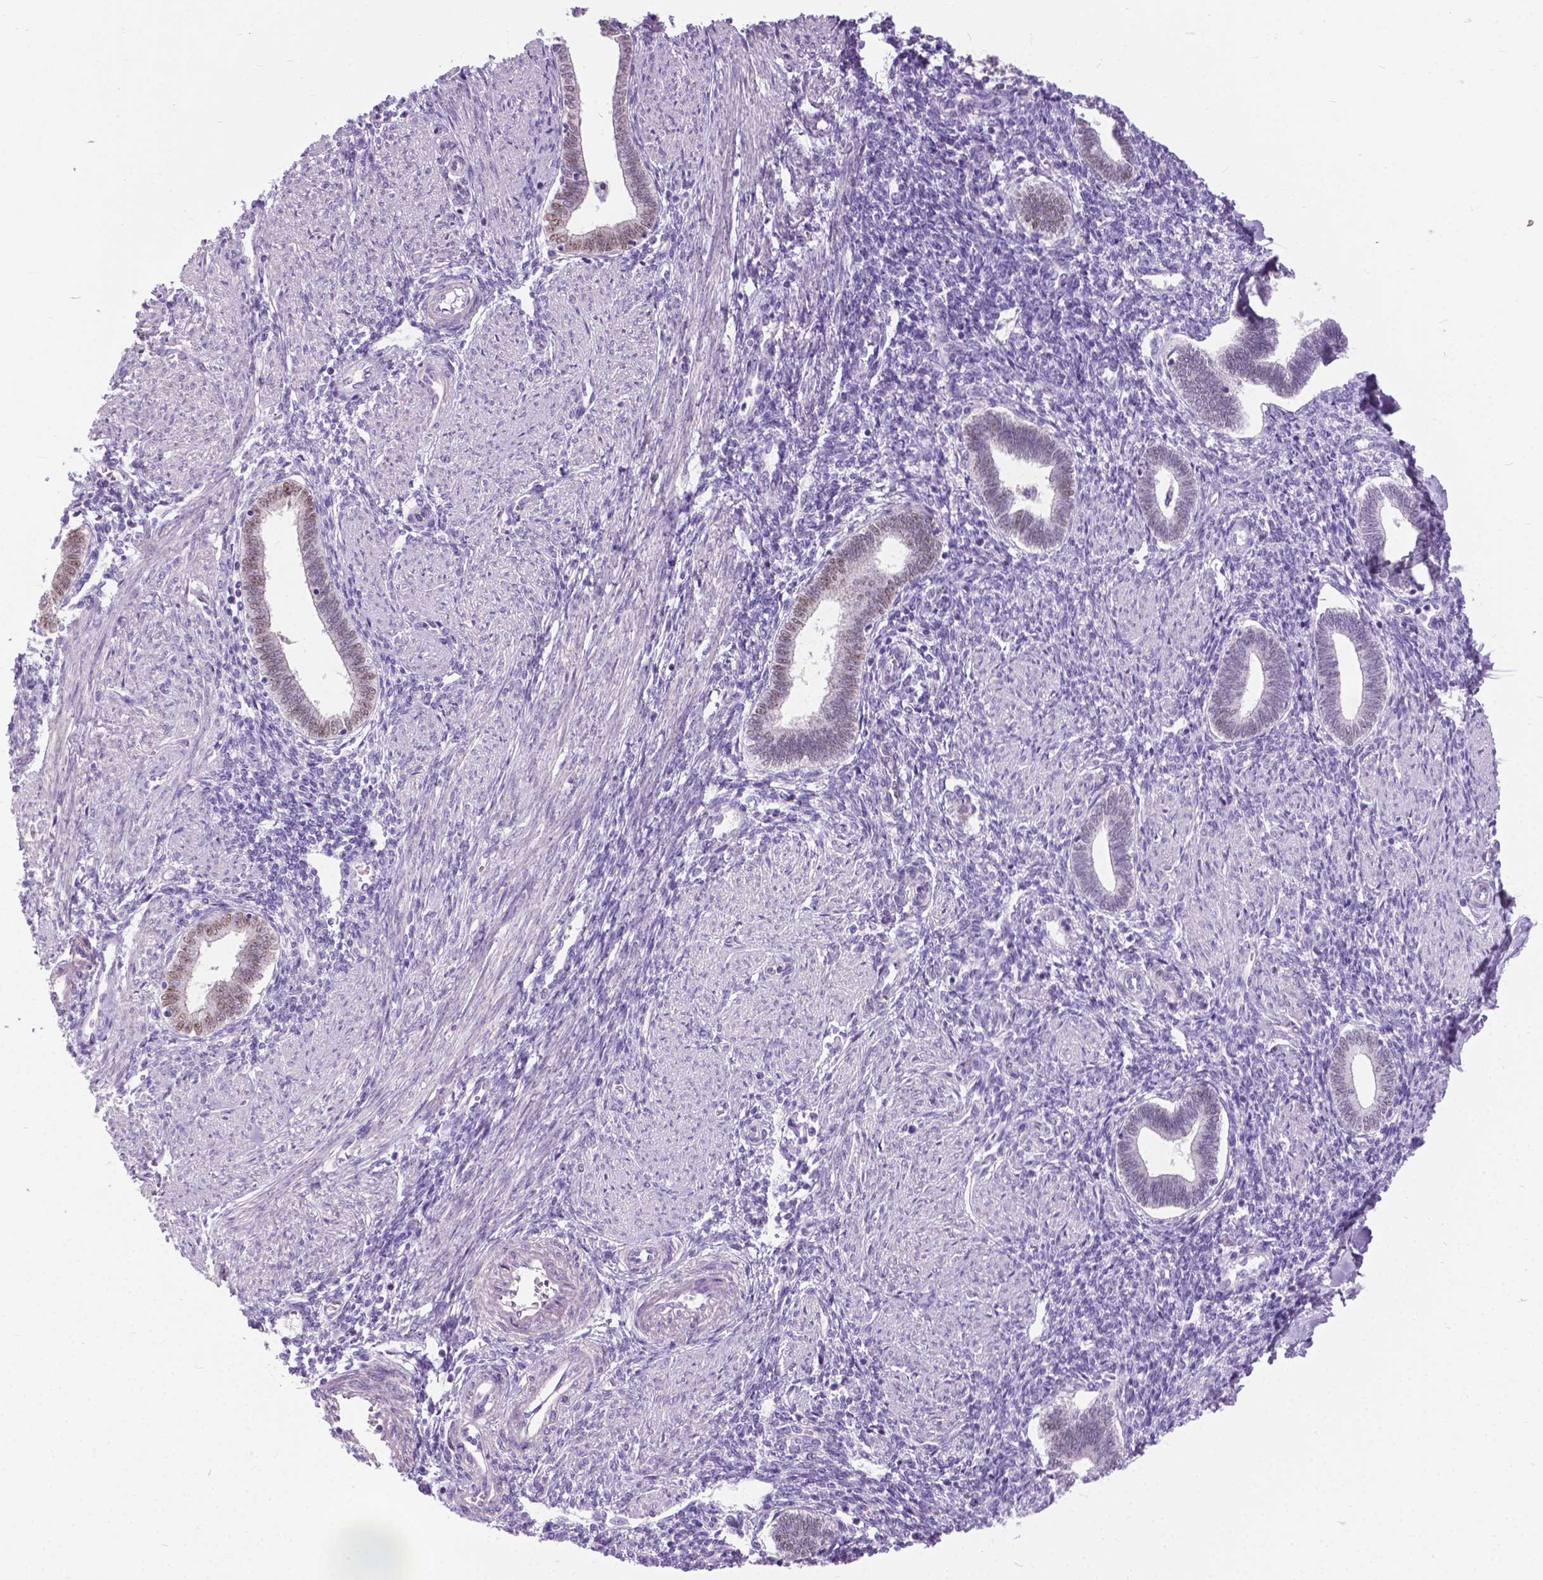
{"staining": {"intensity": "negative", "quantity": "none", "location": "none"}, "tissue": "endometrium", "cell_type": "Cells in endometrial stroma", "image_type": "normal", "snomed": [{"axis": "morphology", "description": "Normal tissue, NOS"}, {"axis": "topography", "description": "Endometrium"}], "caption": "This is a photomicrograph of immunohistochemistry staining of benign endometrium, which shows no positivity in cells in endometrial stroma.", "gene": "APCDD1L", "patient": {"sex": "female", "age": 42}}